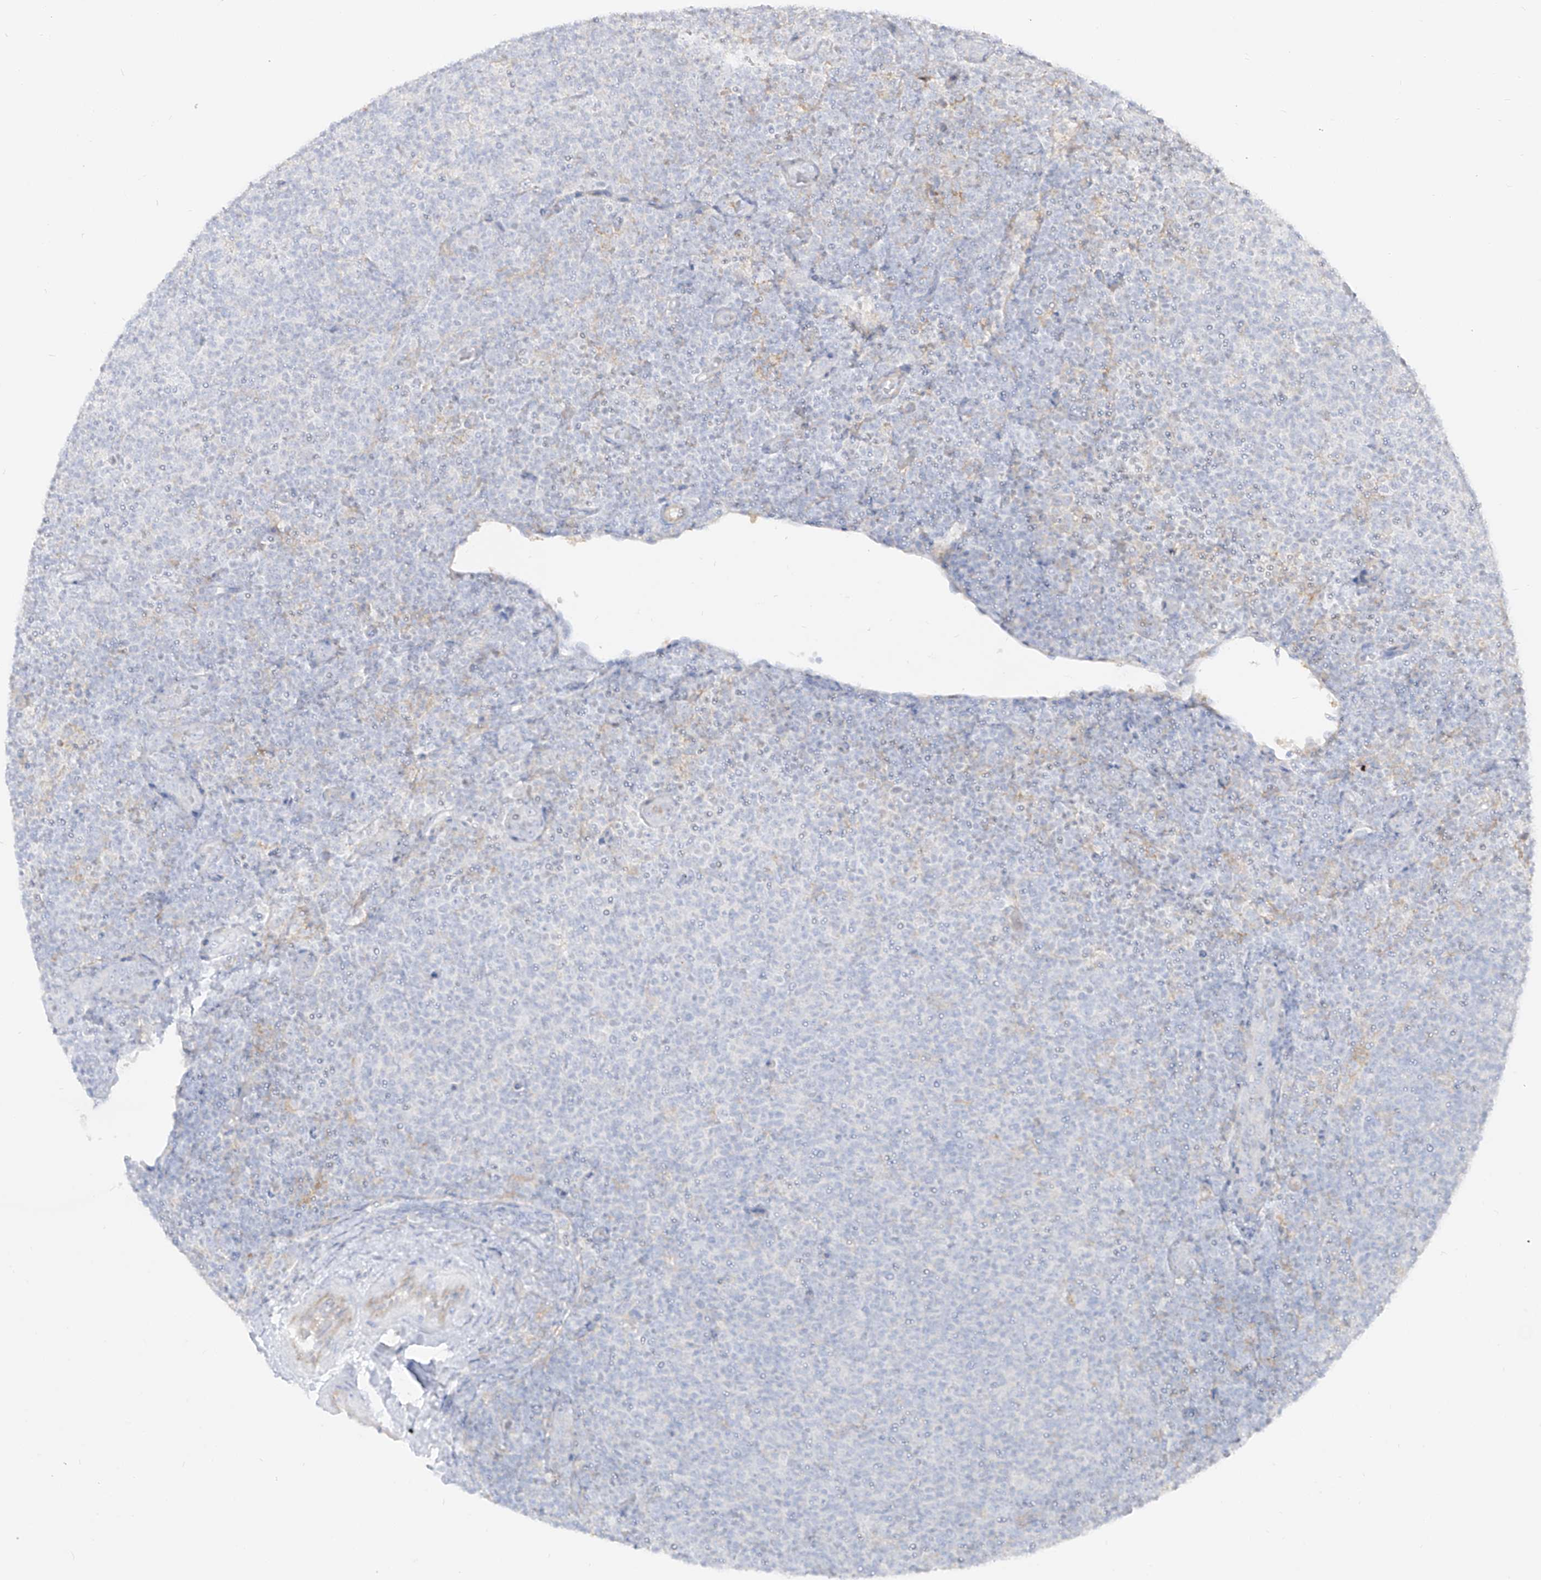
{"staining": {"intensity": "negative", "quantity": "none", "location": "none"}, "tissue": "lymphoma", "cell_type": "Tumor cells", "image_type": "cancer", "snomed": [{"axis": "morphology", "description": "Malignant lymphoma, non-Hodgkin's type, Low grade"}, {"axis": "topography", "description": "Lymph node"}], "caption": "Protein analysis of low-grade malignant lymphoma, non-Hodgkin's type displays no significant staining in tumor cells. (DAB IHC visualized using brightfield microscopy, high magnification).", "gene": "RBFOX3", "patient": {"sex": "male", "age": 66}}